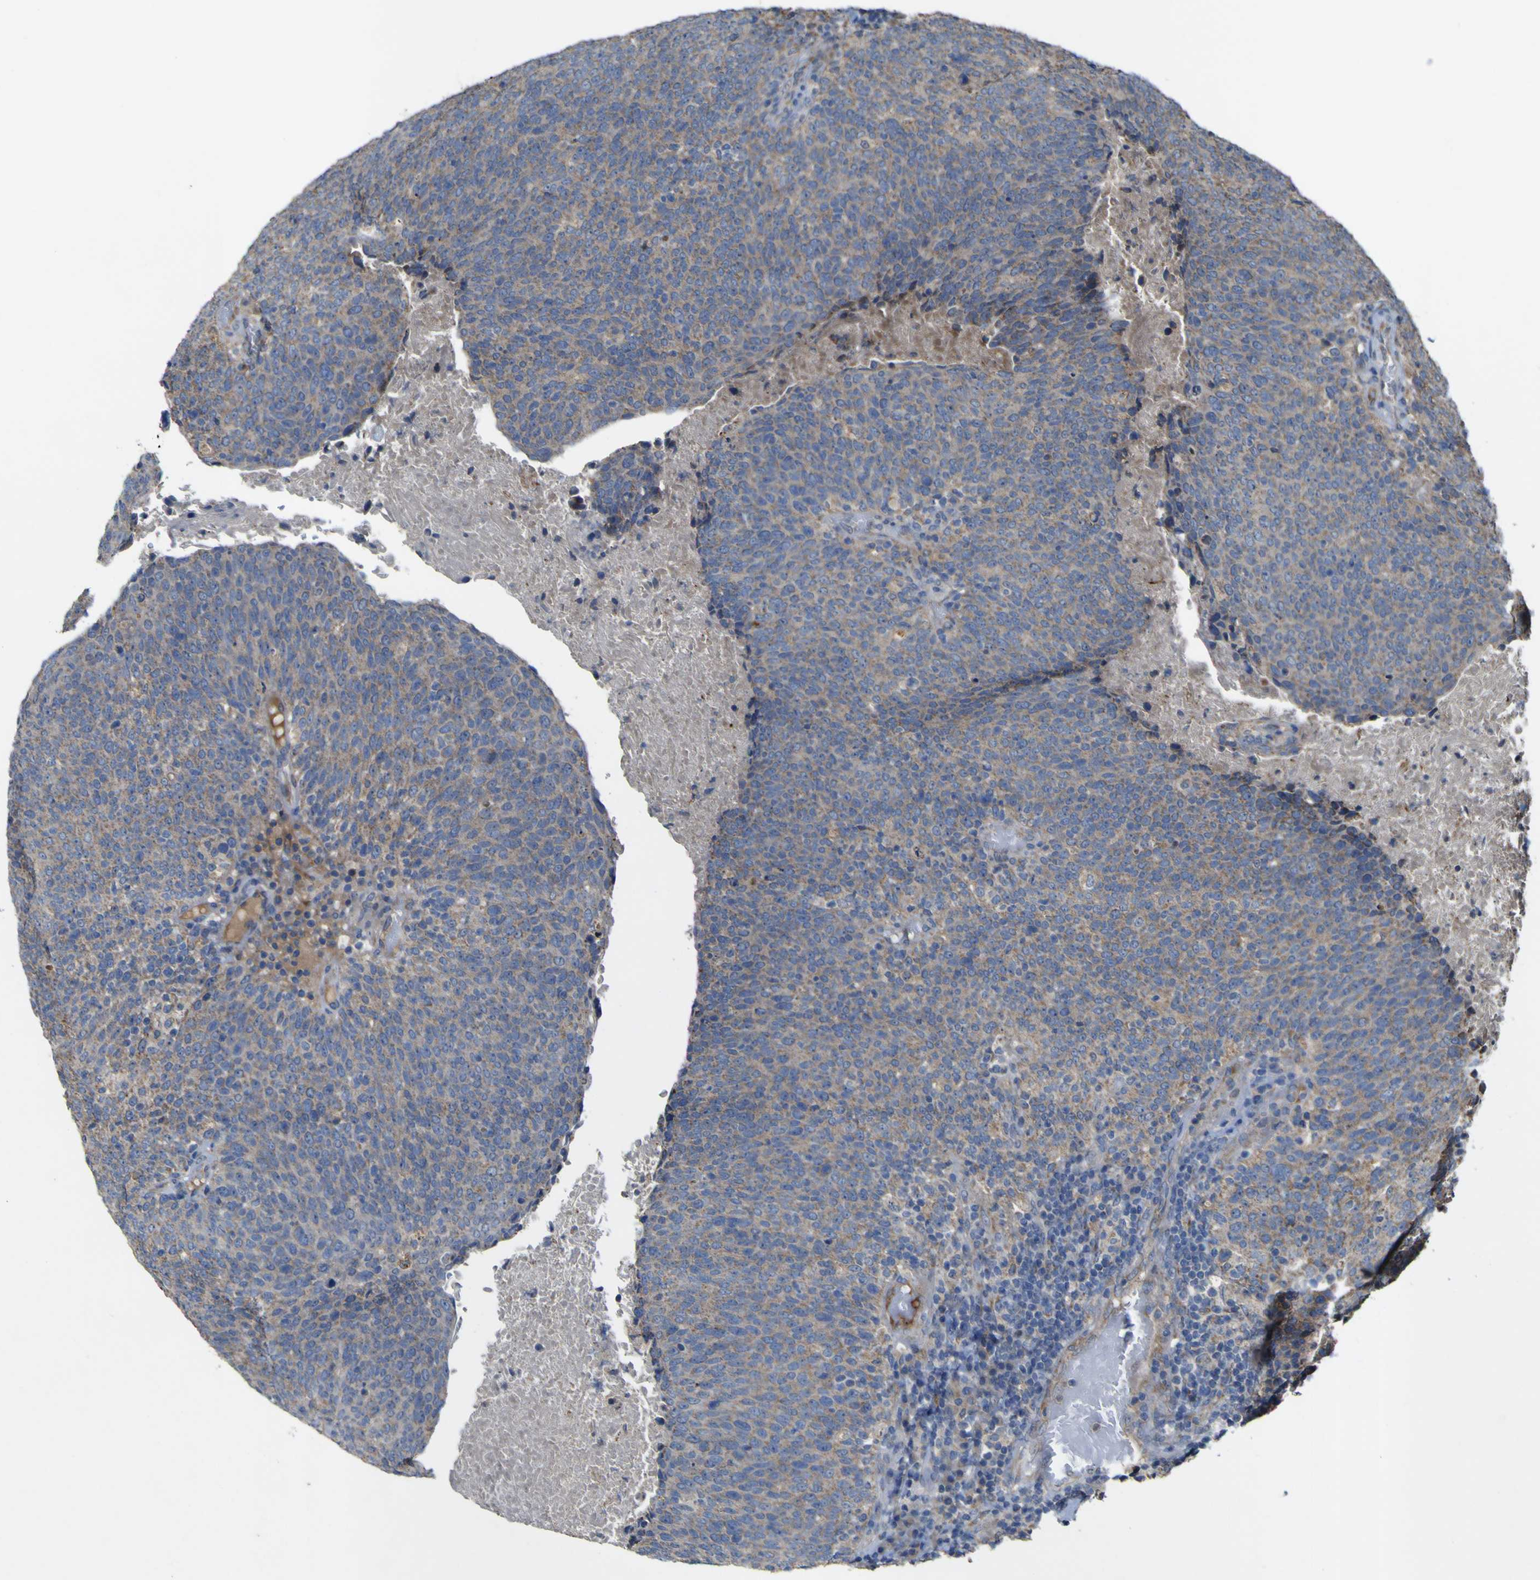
{"staining": {"intensity": "weak", "quantity": ">75%", "location": "cytoplasmic/membranous"}, "tissue": "head and neck cancer", "cell_type": "Tumor cells", "image_type": "cancer", "snomed": [{"axis": "morphology", "description": "Squamous cell carcinoma, NOS"}, {"axis": "morphology", "description": "Squamous cell carcinoma, metastatic, NOS"}, {"axis": "topography", "description": "Lymph node"}, {"axis": "topography", "description": "Head-Neck"}], "caption": "Weak cytoplasmic/membranous staining is seen in about >75% of tumor cells in head and neck metastatic squamous cell carcinoma.", "gene": "IRAK2", "patient": {"sex": "male", "age": 62}}